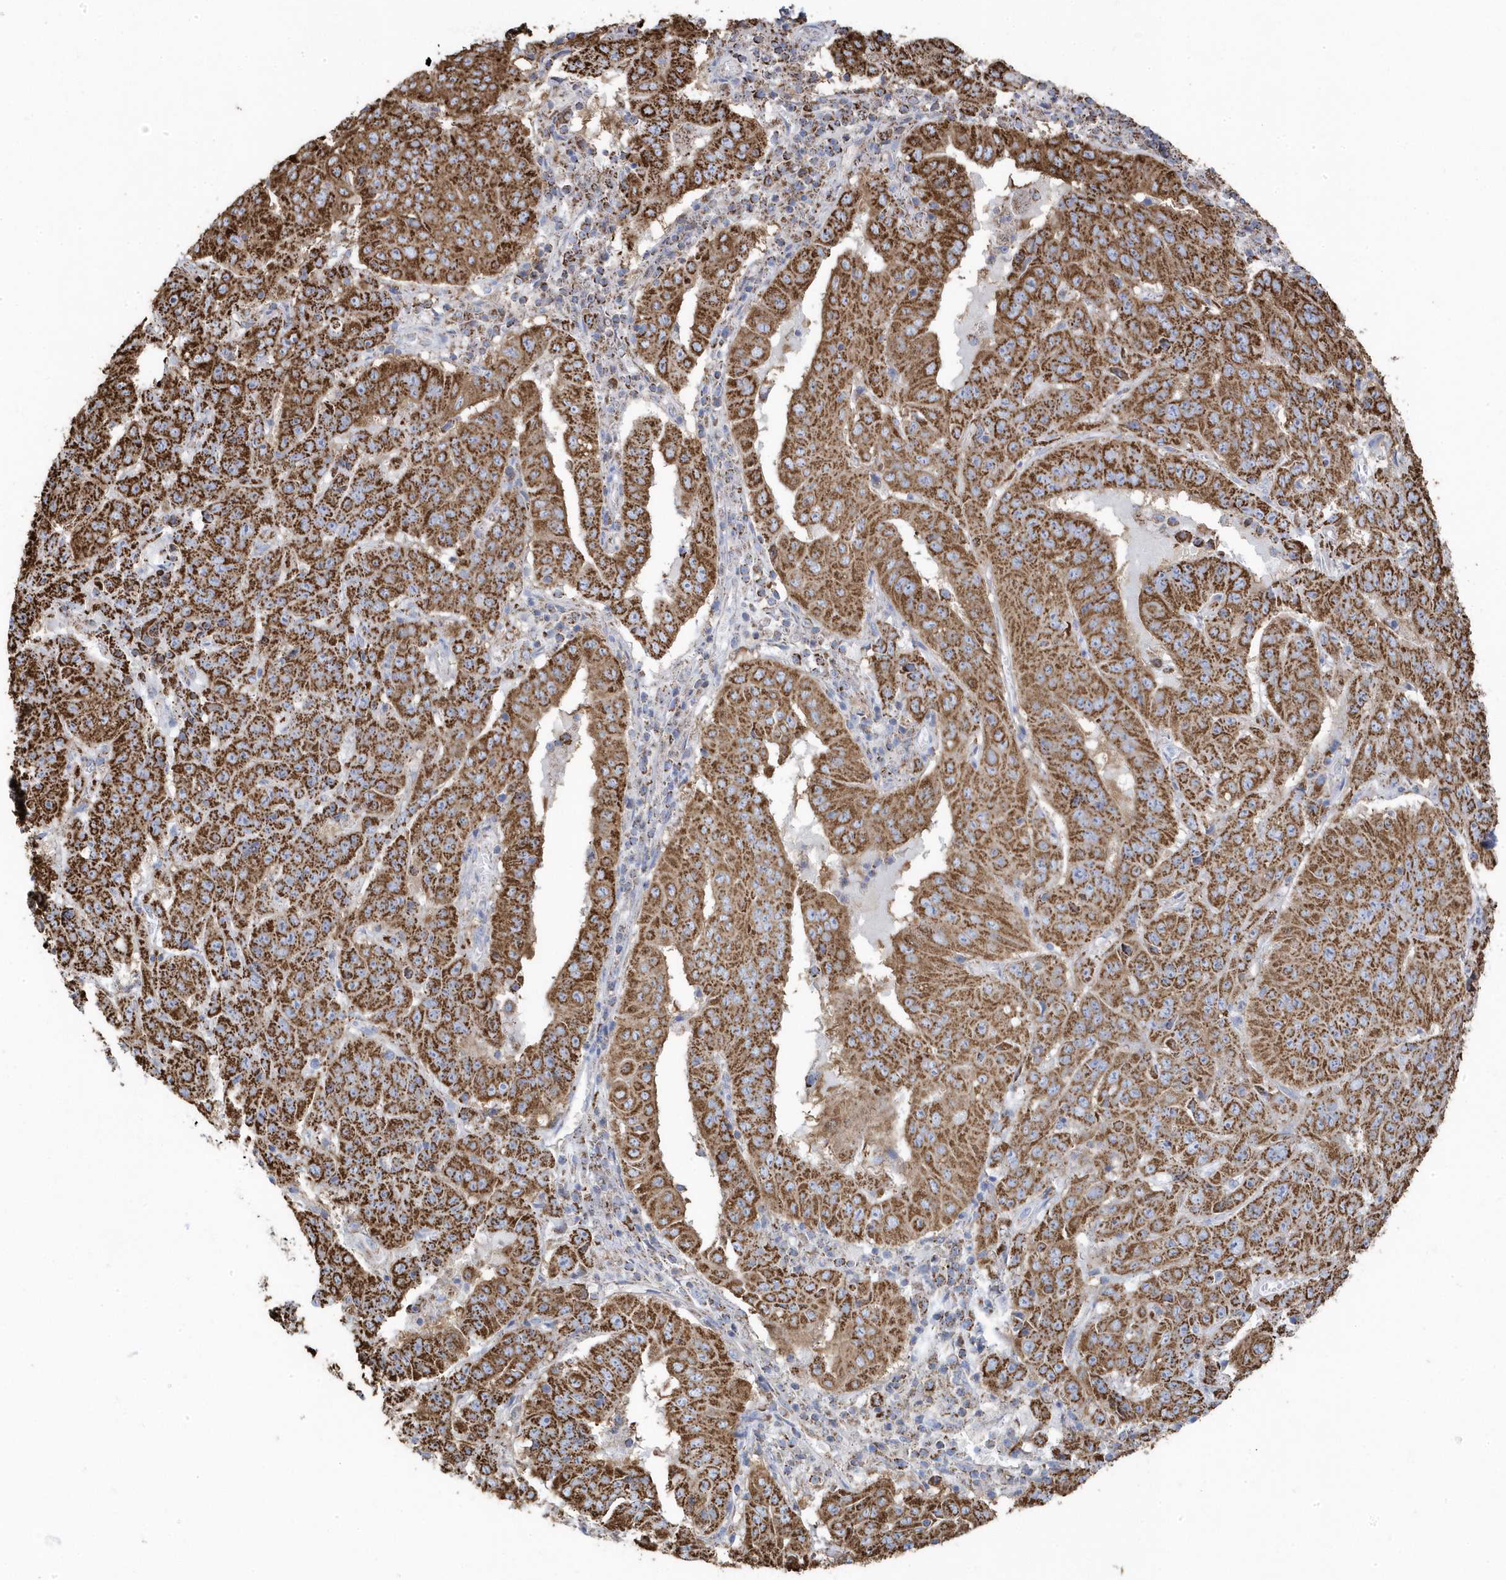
{"staining": {"intensity": "moderate", "quantity": ">75%", "location": "cytoplasmic/membranous"}, "tissue": "pancreatic cancer", "cell_type": "Tumor cells", "image_type": "cancer", "snomed": [{"axis": "morphology", "description": "Adenocarcinoma, NOS"}, {"axis": "topography", "description": "Pancreas"}], "caption": "Pancreatic cancer (adenocarcinoma) tissue shows moderate cytoplasmic/membranous positivity in about >75% of tumor cells", "gene": "GTPBP8", "patient": {"sex": "male", "age": 63}}